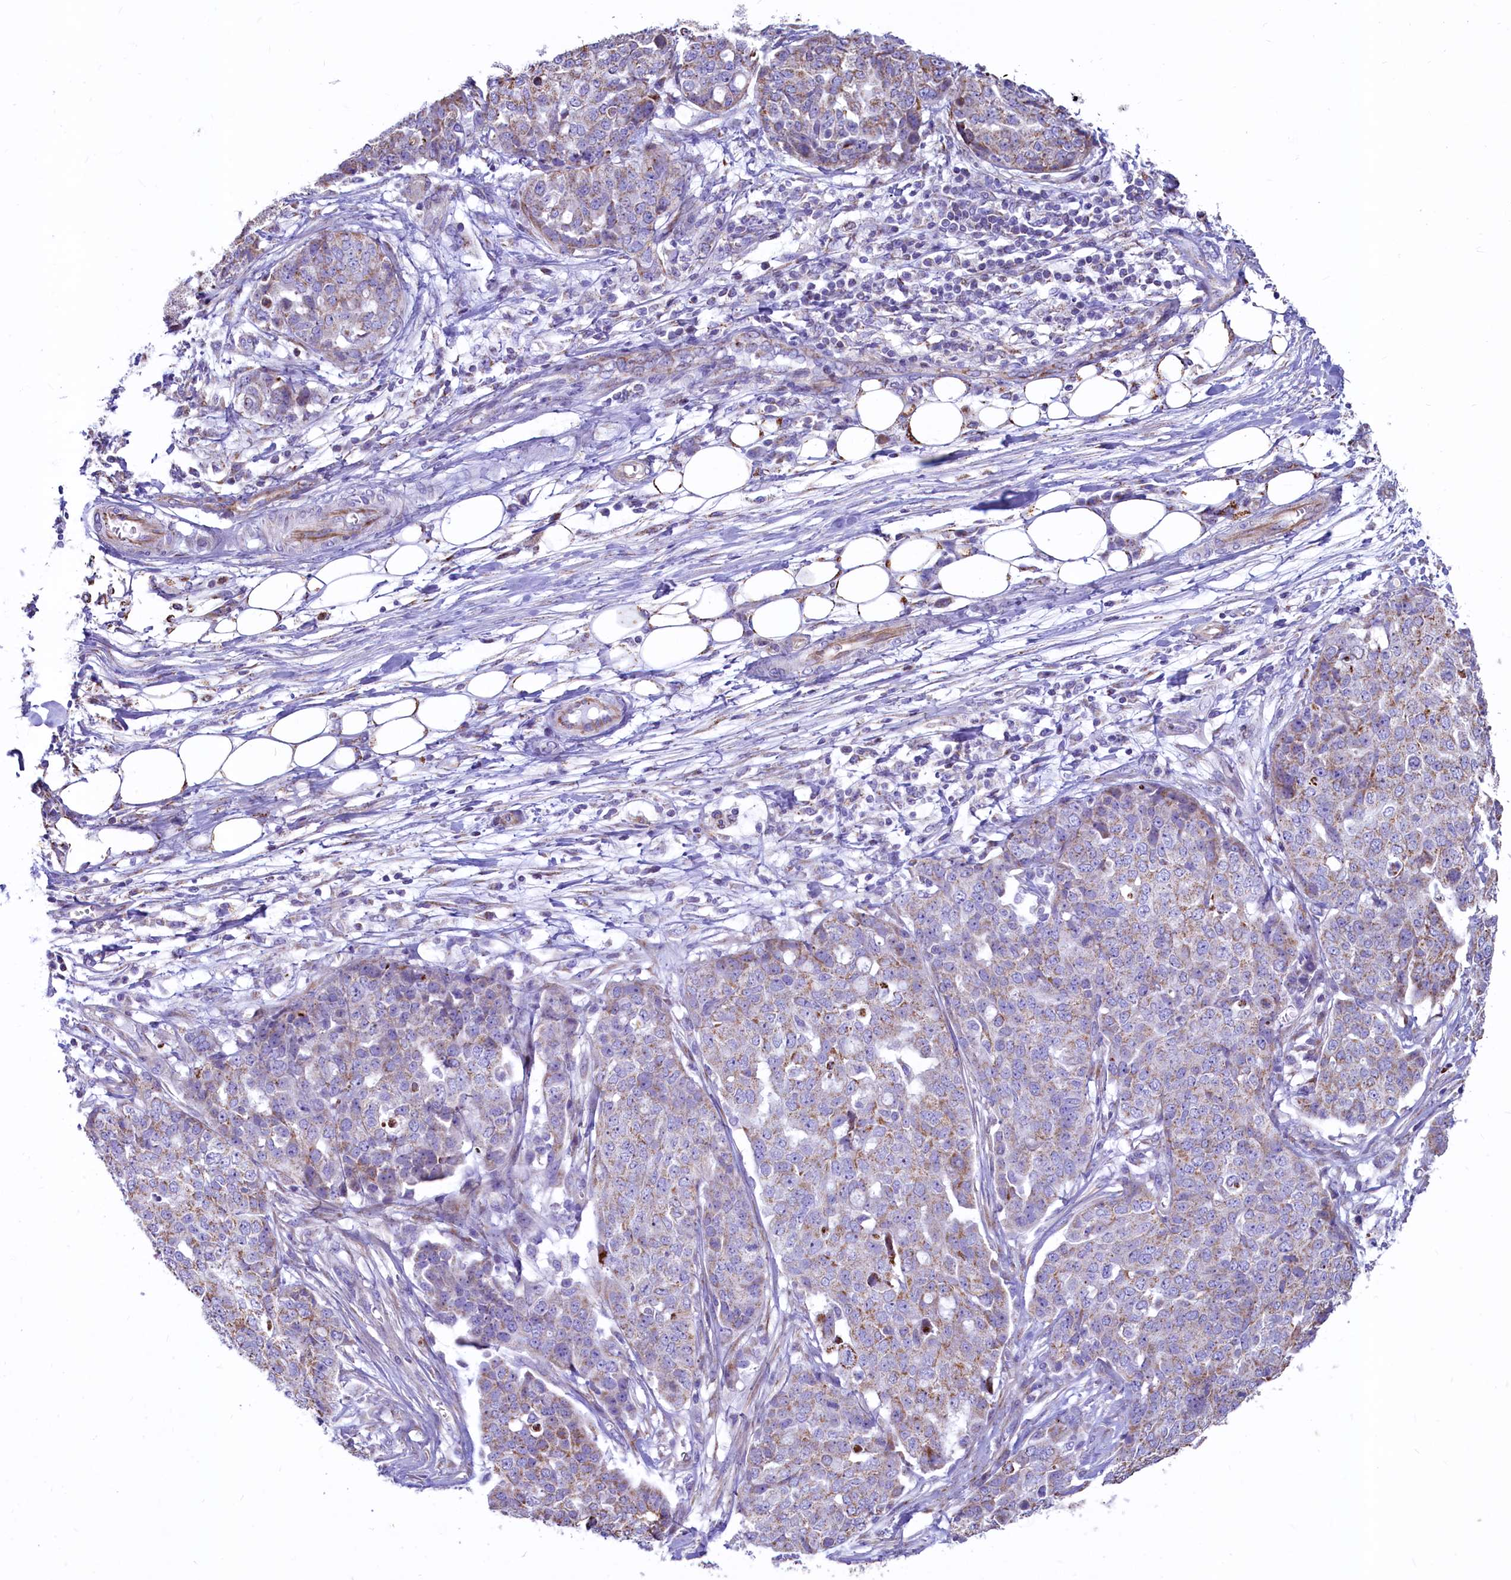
{"staining": {"intensity": "moderate", "quantity": "25%-75%", "location": "cytoplasmic/membranous"}, "tissue": "ovarian cancer", "cell_type": "Tumor cells", "image_type": "cancer", "snomed": [{"axis": "morphology", "description": "Cystadenocarcinoma, serous, NOS"}, {"axis": "topography", "description": "Soft tissue"}, {"axis": "topography", "description": "Ovary"}], "caption": "There is medium levels of moderate cytoplasmic/membranous positivity in tumor cells of ovarian serous cystadenocarcinoma, as demonstrated by immunohistochemical staining (brown color).", "gene": "VWCE", "patient": {"sex": "female", "age": 57}}